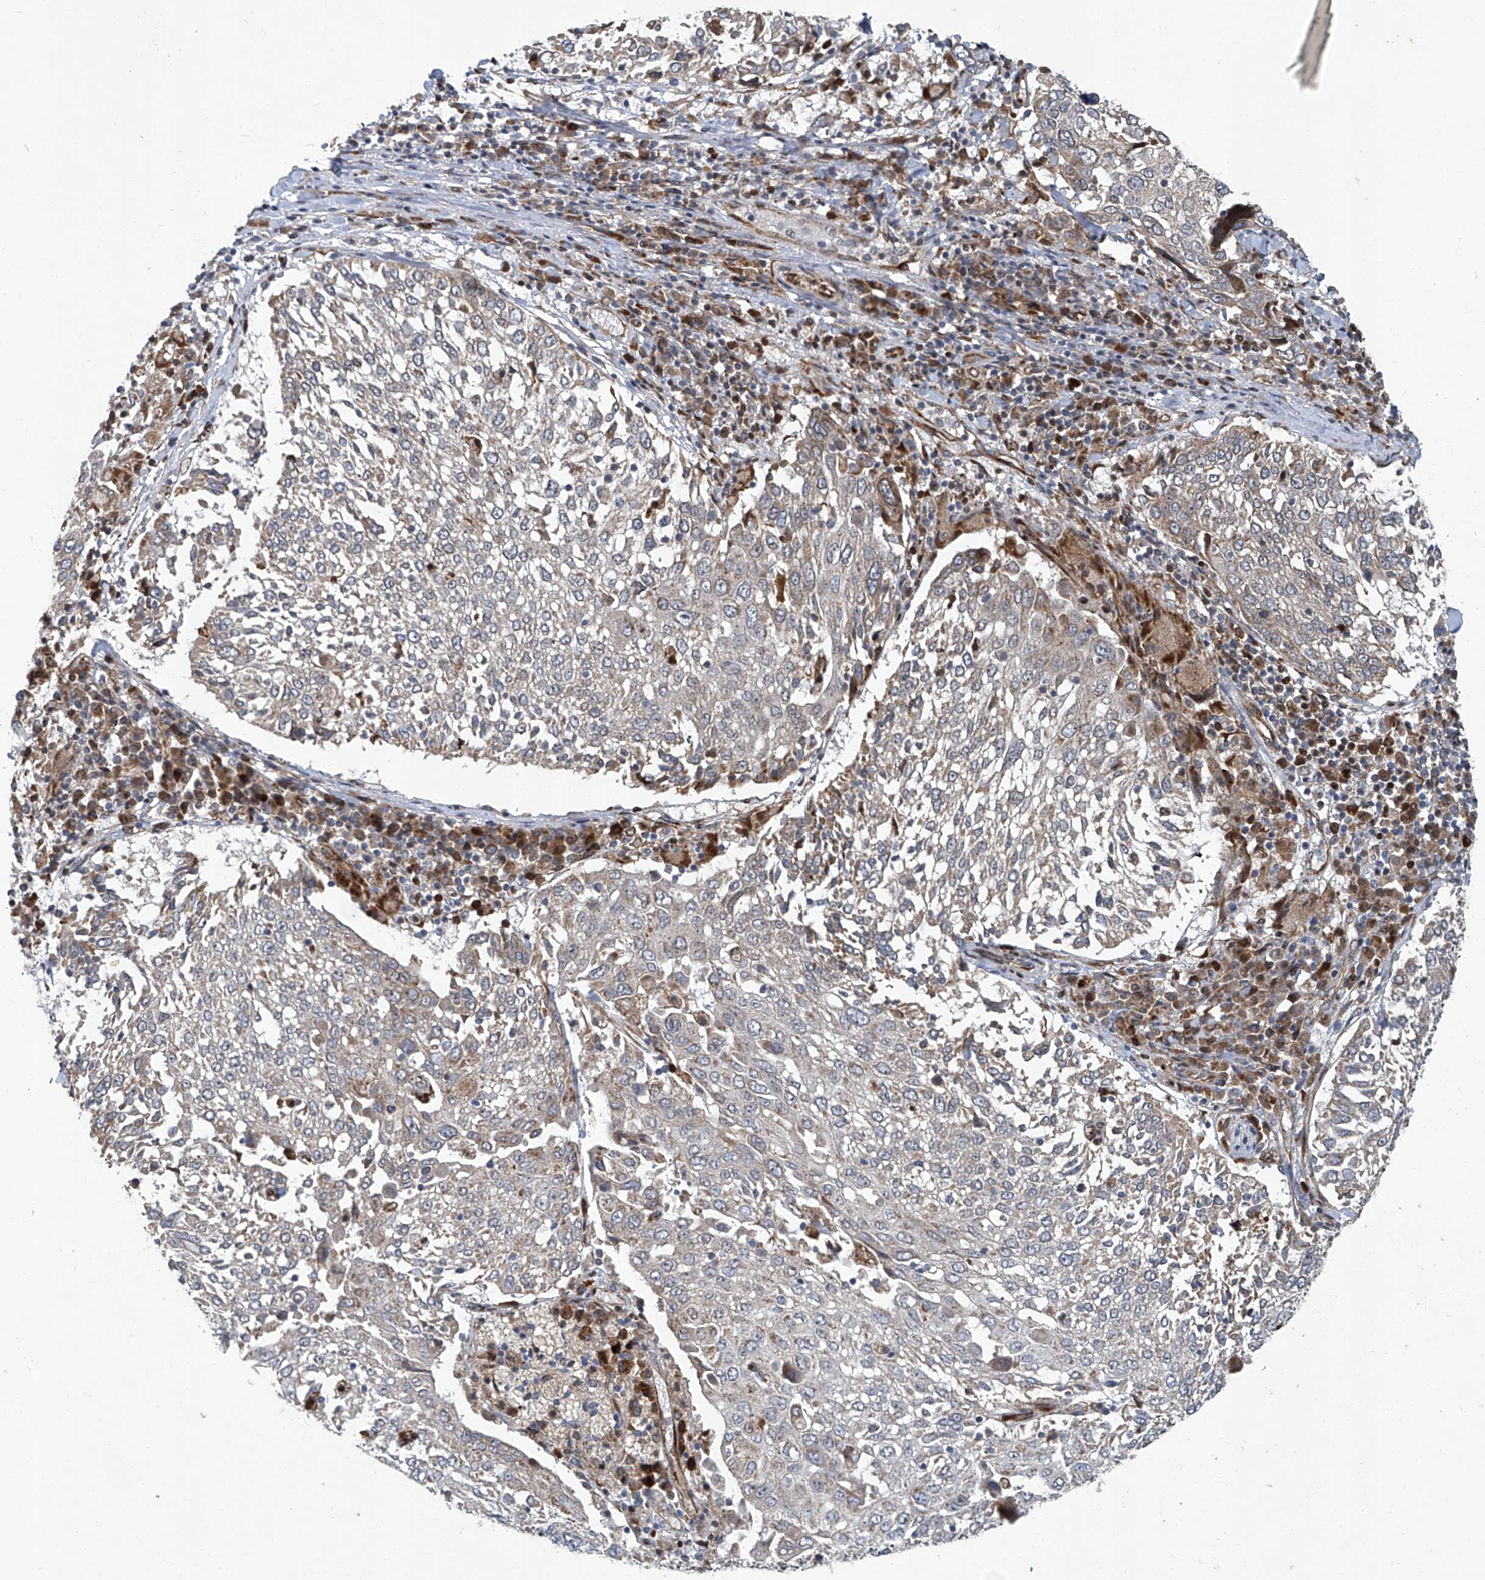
{"staining": {"intensity": "negative", "quantity": "none", "location": "none"}, "tissue": "lung cancer", "cell_type": "Tumor cells", "image_type": "cancer", "snomed": [{"axis": "morphology", "description": "Squamous cell carcinoma, NOS"}, {"axis": "topography", "description": "Lung"}], "caption": "A high-resolution micrograph shows immunohistochemistry staining of lung squamous cell carcinoma, which shows no significant staining in tumor cells. (Stains: DAB immunohistochemistry with hematoxylin counter stain, Microscopy: brightfield microscopy at high magnification).", "gene": "GPR132", "patient": {"sex": "male", "age": 65}}